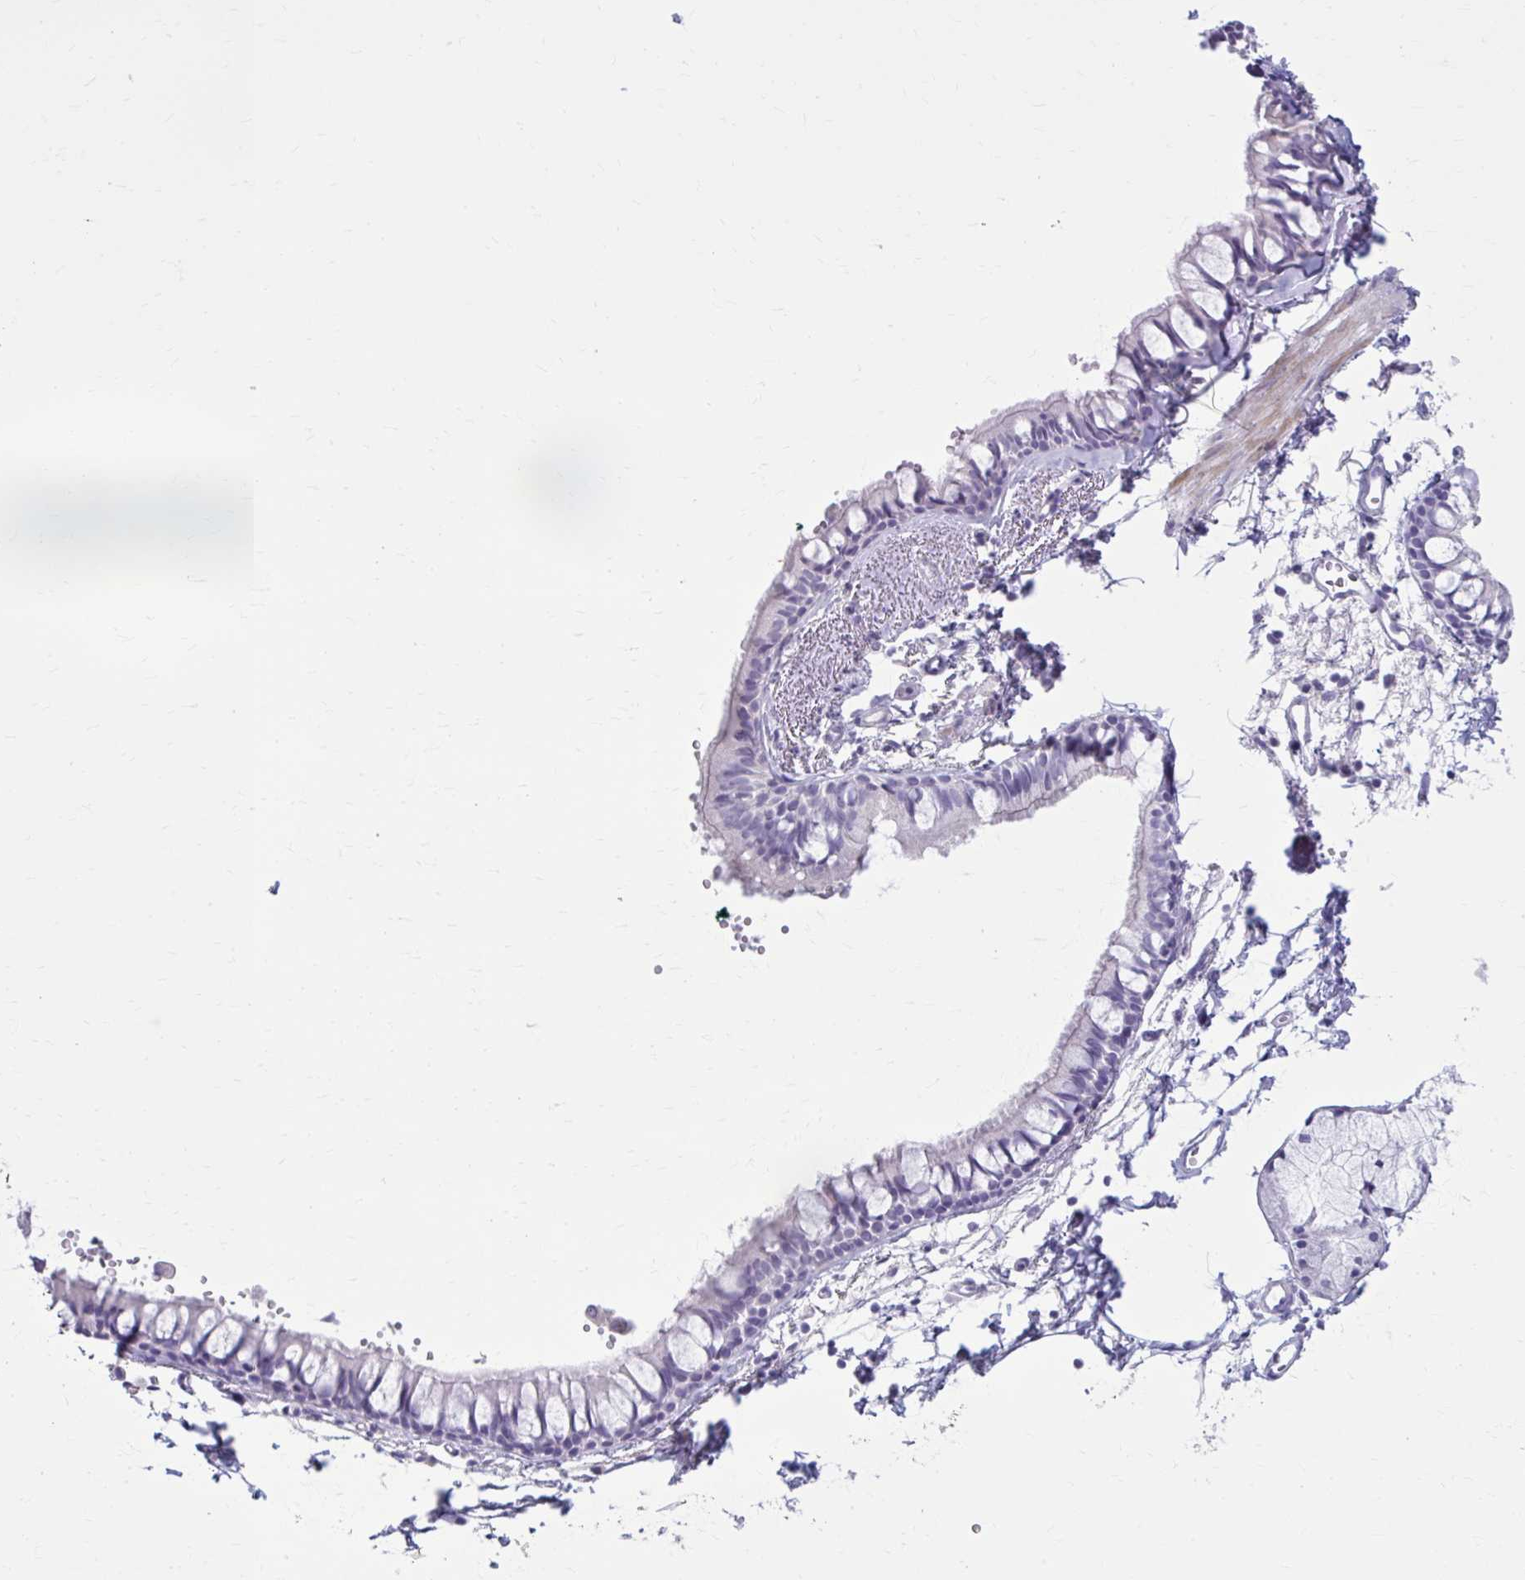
{"staining": {"intensity": "negative", "quantity": "none", "location": "none"}, "tissue": "bronchus", "cell_type": "Respiratory epithelial cells", "image_type": "normal", "snomed": [{"axis": "morphology", "description": "Normal tissue, NOS"}, {"axis": "topography", "description": "Cartilage tissue"}, {"axis": "topography", "description": "Bronchus"}, {"axis": "topography", "description": "Peripheral nerve tissue"}], "caption": "Bronchus was stained to show a protein in brown. There is no significant positivity in respiratory epithelial cells. The staining was performed using DAB (3,3'-diaminobenzidine) to visualize the protein expression in brown, while the nuclei were stained in blue with hematoxylin (Magnification: 20x).", "gene": "OR4B1", "patient": {"sex": "female", "age": 59}}